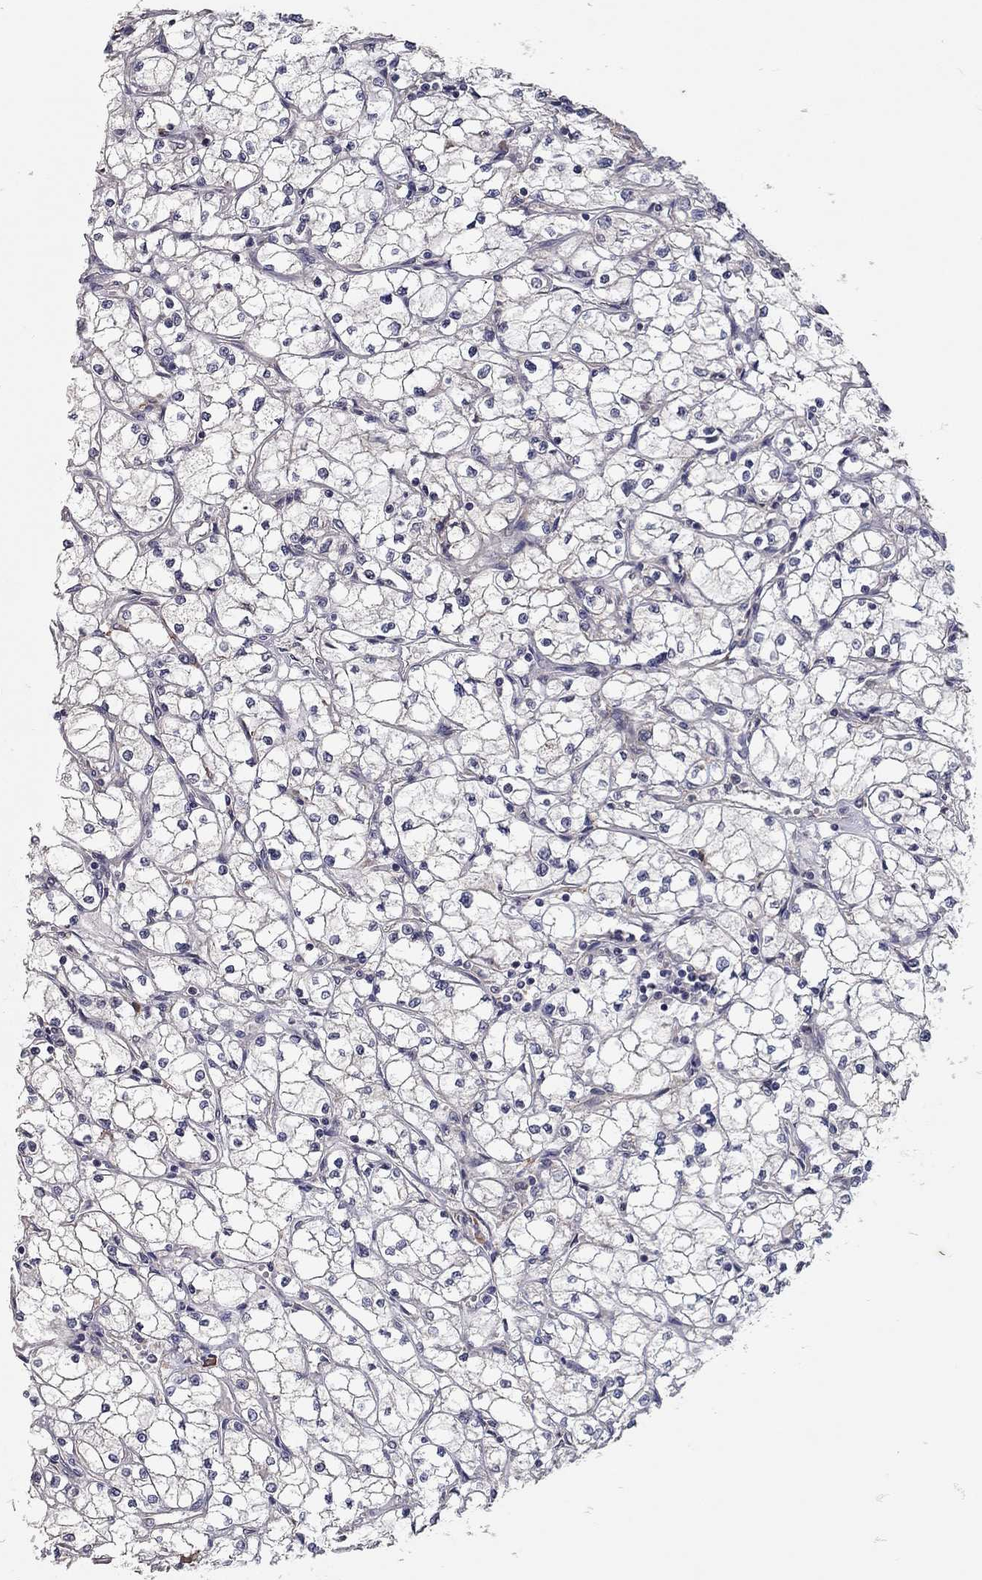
{"staining": {"intensity": "negative", "quantity": "none", "location": "none"}, "tissue": "renal cancer", "cell_type": "Tumor cells", "image_type": "cancer", "snomed": [{"axis": "morphology", "description": "Adenocarcinoma, NOS"}, {"axis": "topography", "description": "Kidney"}], "caption": "Protein analysis of renal cancer shows no significant staining in tumor cells.", "gene": "XAGE2", "patient": {"sex": "male", "age": 67}}